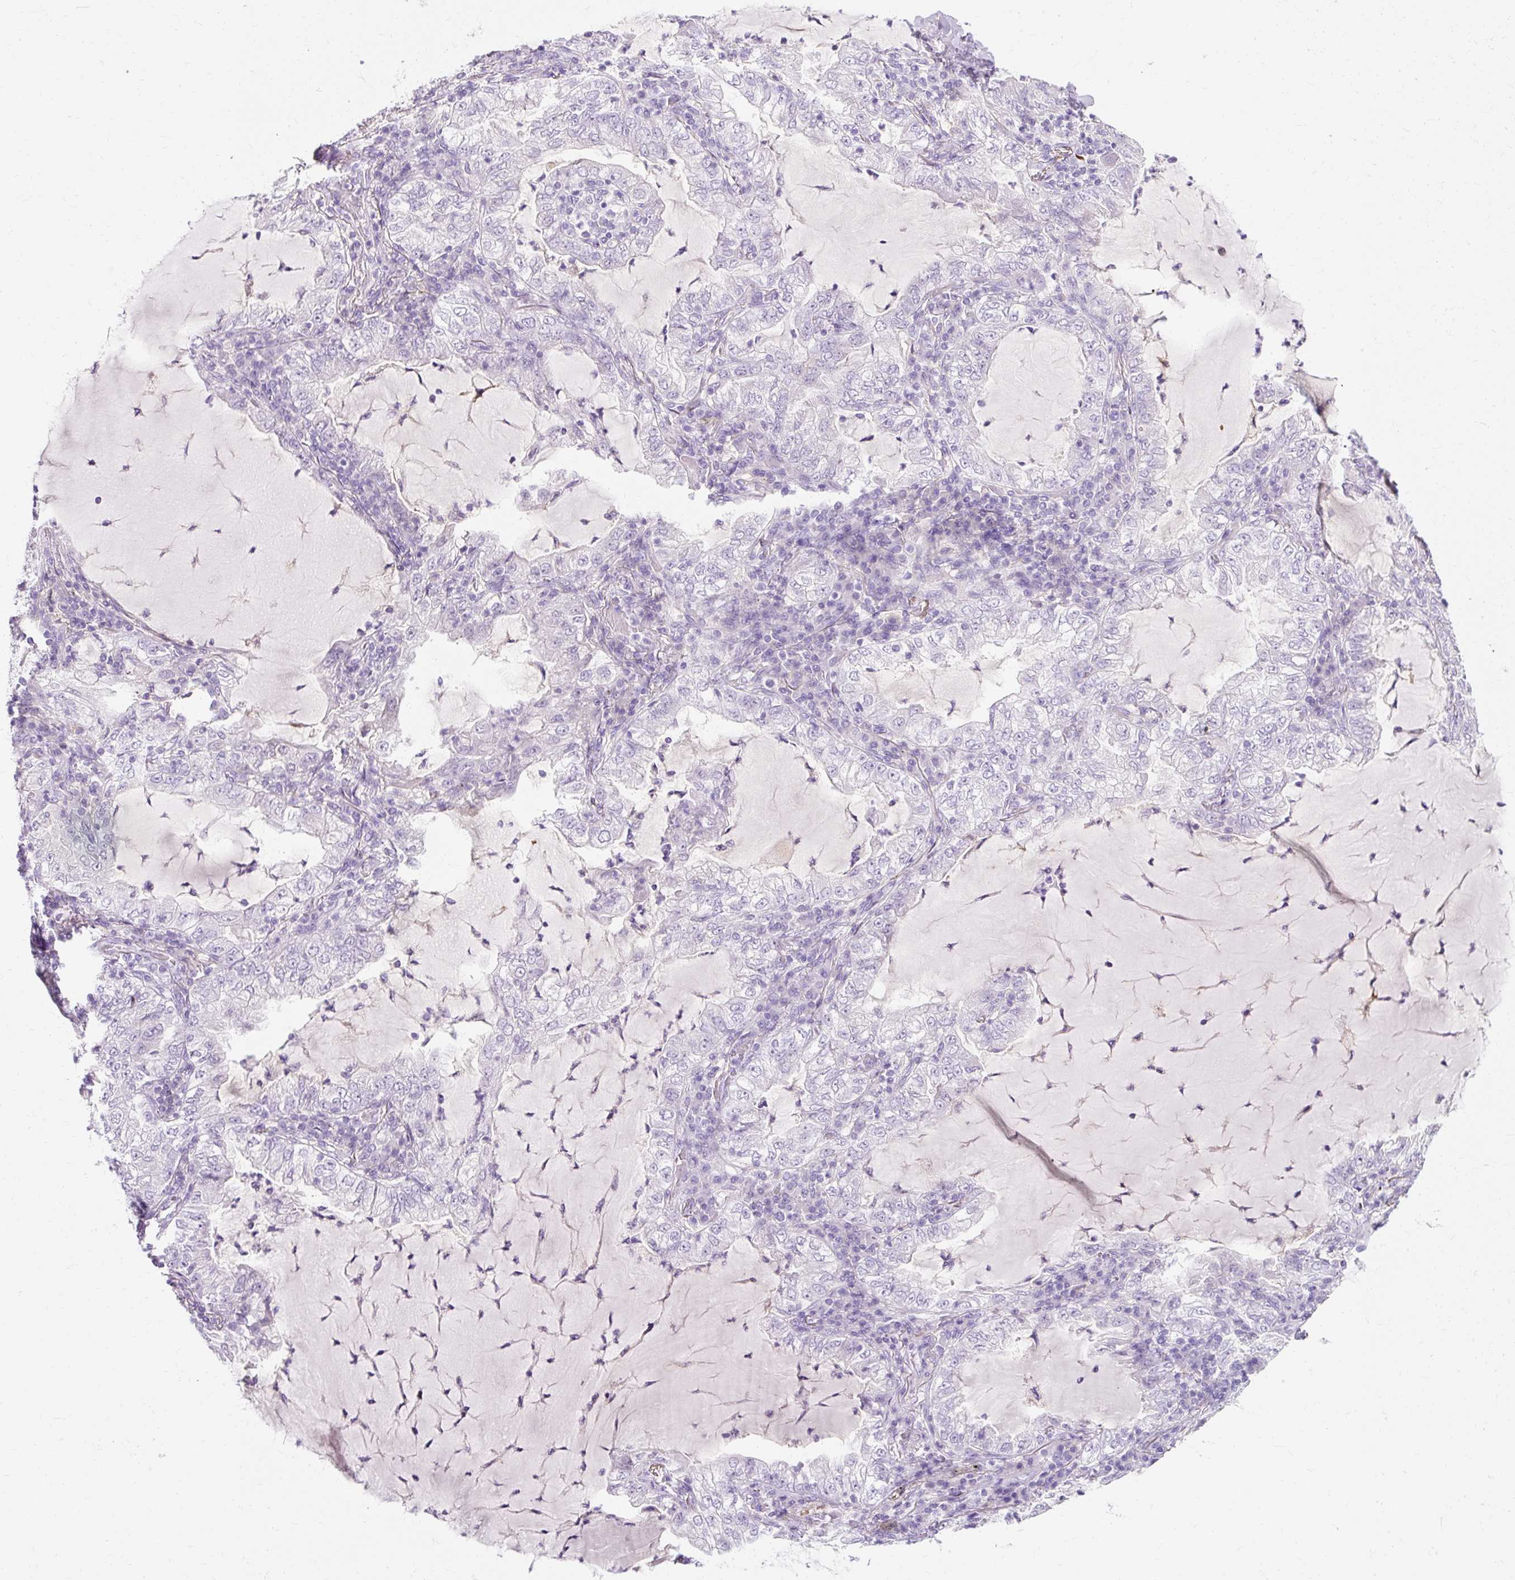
{"staining": {"intensity": "negative", "quantity": "none", "location": "none"}, "tissue": "lung cancer", "cell_type": "Tumor cells", "image_type": "cancer", "snomed": [{"axis": "morphology", "description": "Adenocarcinoma, NOS"}, {"axis": "topography", "description": "Lung"}], "caption": "Immunohistochemistry (IHC) histopathology image of lung cancer stained for a protein (brown), which exhibits no staining in tumor cells. Brightfield microscopy of immunohistochemistry stained with DAB (brown) and hematoxylin (blue), captured at high magnification.", "gene": "CLDN25", "patient": {"sex": "female", "age": 73}}